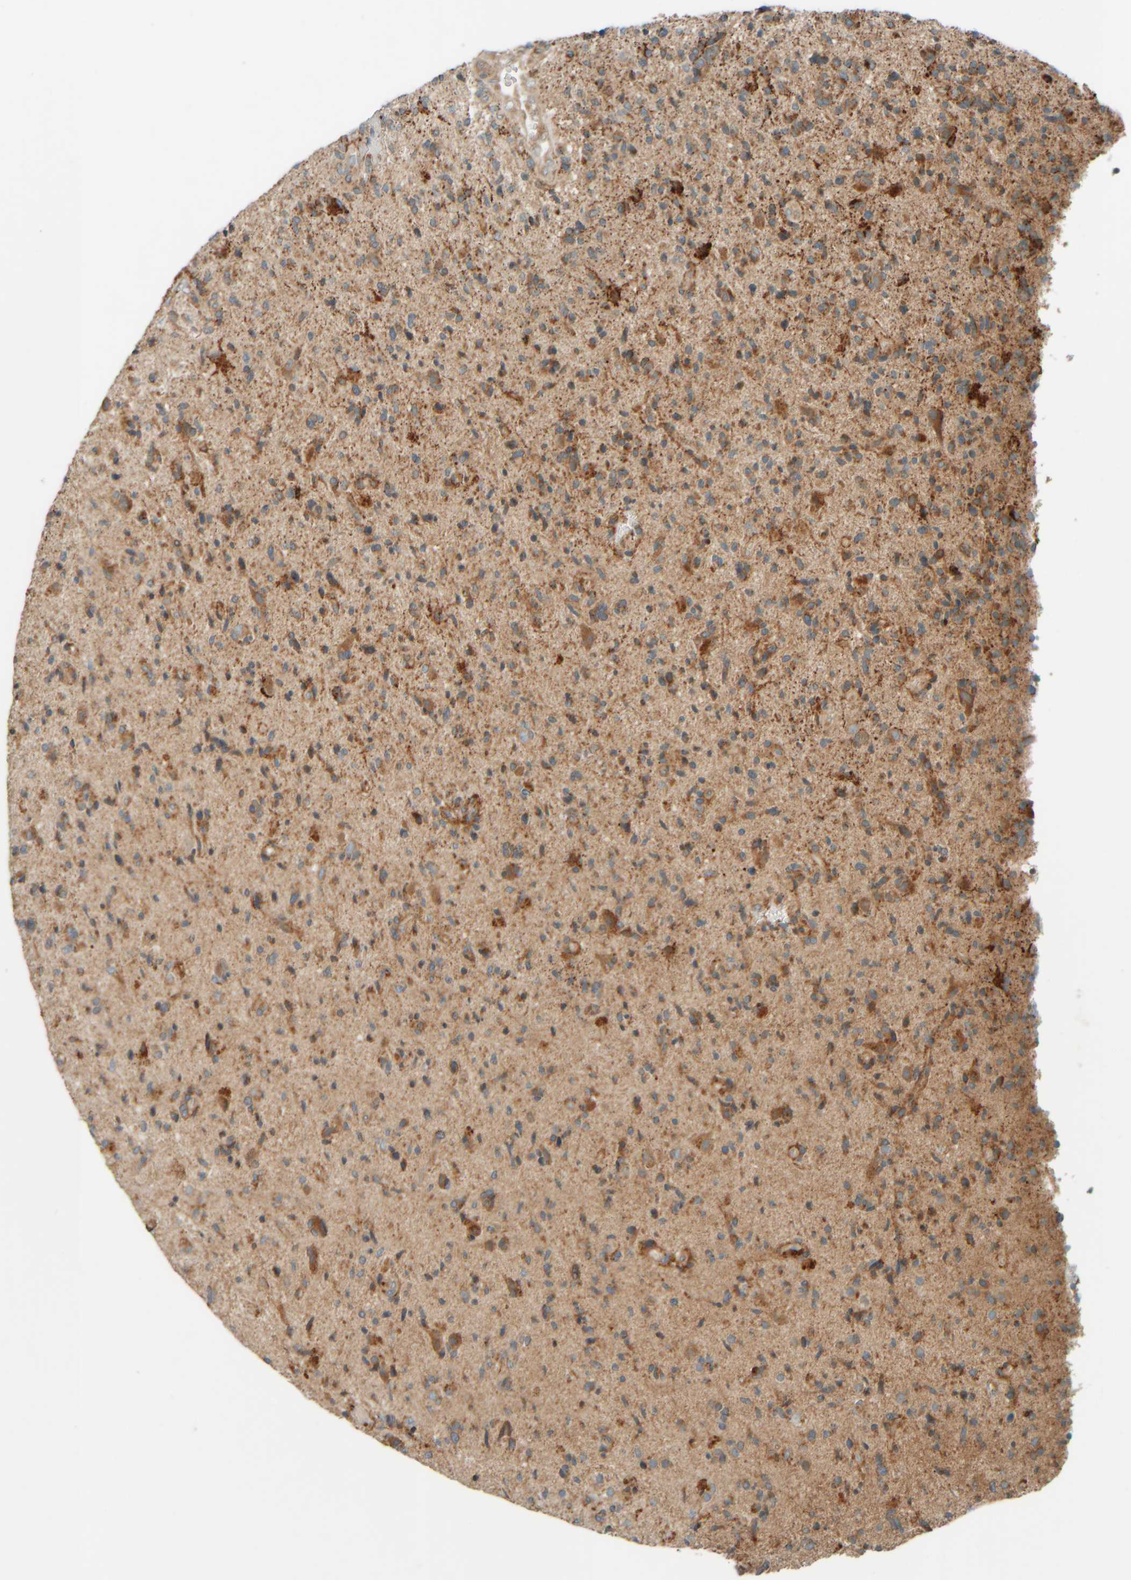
{"staining": {"intensity": "moderate", "quantity": ">75%", "location": "cytoplasmic/membranous"}, "tissue": "glioma", "cell_type": "Tumor cells", "image_type": "cancer", "snomed": [{"axis": "morphology", "description": "Glioma, malignant, High grade"}, {"axis": "topography", "description": "Brain"}], "caption": "A brown stain shows moderate cytoplasmic/membranous expression of a protein in glioma tumor cells.", "gene": "SPAG5", "patient": {"sex": "male", "age": 72}}